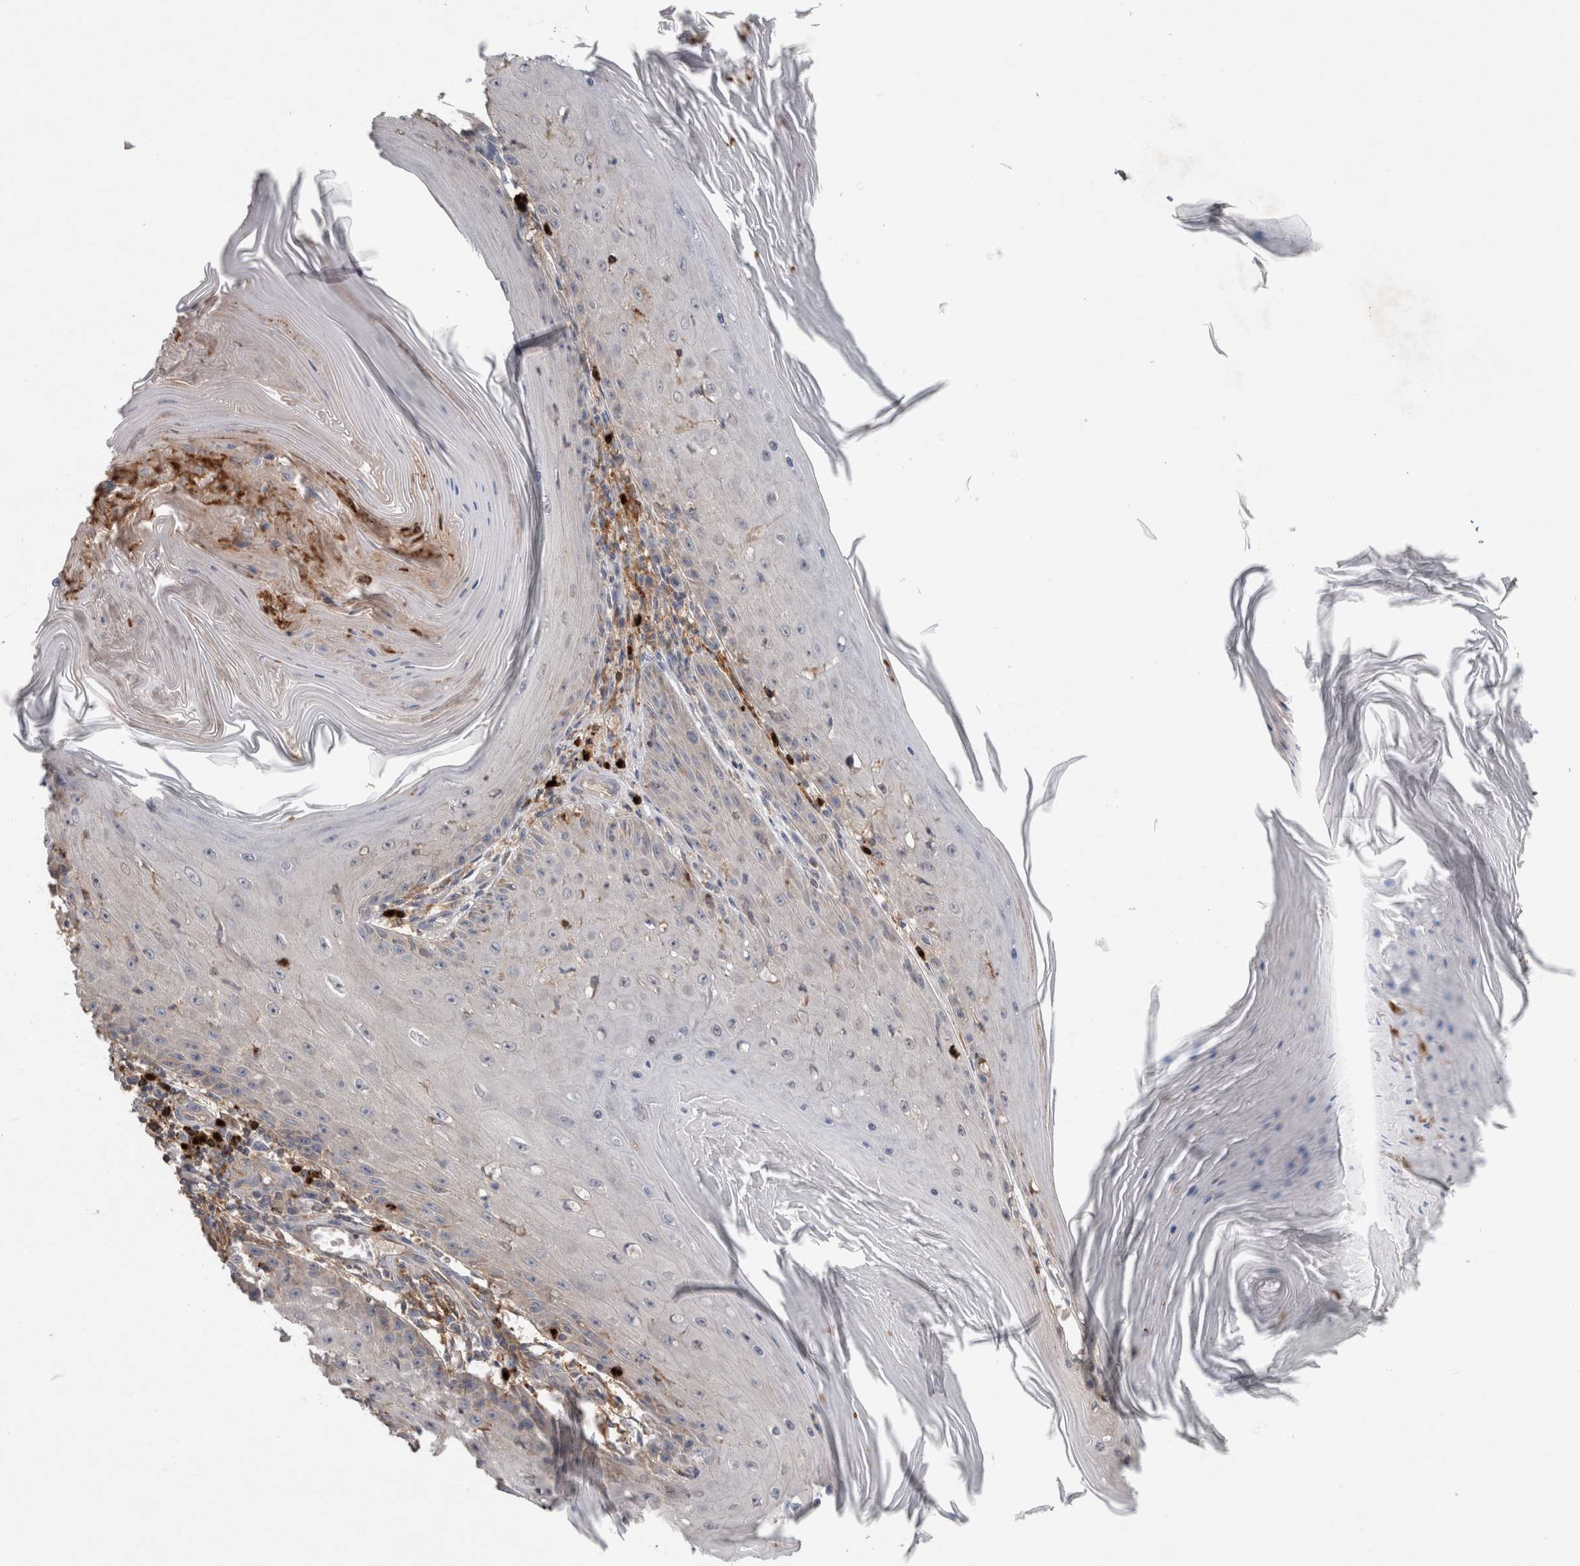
{"staining": {"intensity": "negative", "quantity": "none", "location": "none"}, "tissue": "skin cancer", "cell_type": "Tumor cells", "image_type": "cancer", "snomed": [{"axis": "morphology", "description": "Squamous cell carcinoma, NOS"}, {"axis": "topography", "description": "Skin"}], "caption": "There is no significant staining in tumor cells of skin cancer. Brightfield microscopy of IHC stained with DAB (brown) and hematoxylin (blue), captured at high magnification.", "gene": "TARBP1", "patient": {"sex": "female", "age": 73}}